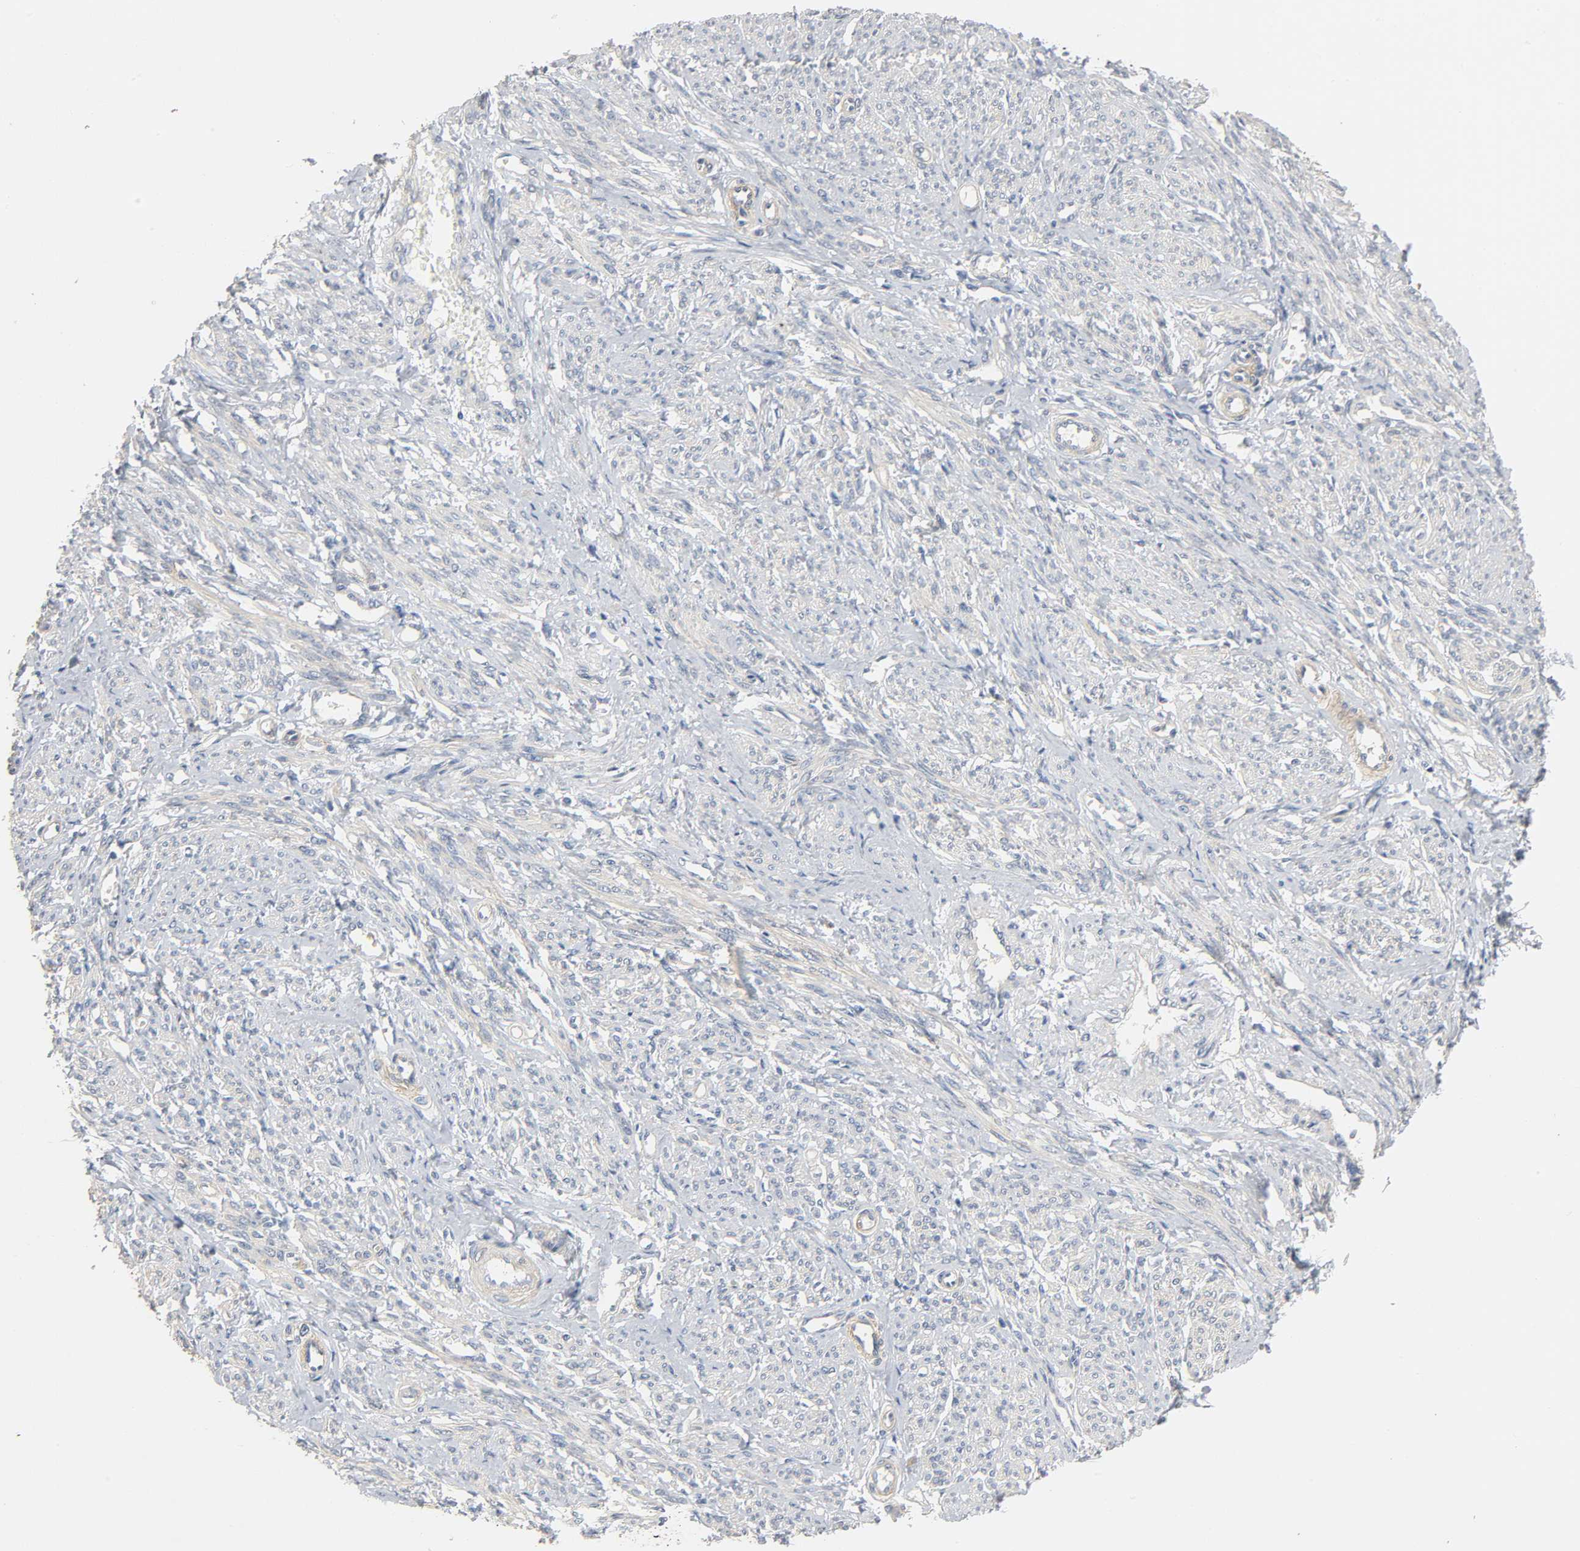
{"staining": {"intensity": "moderate", "quantity": "<25%", "location": "cytoplasmic/membranous"}, "tissue": "smooth muscle", "cell_type": "Smooth muscle cells", "image_type": "normal", "snomed": [{"axis": "morphology", "description": "Normal tissue, NOS"}, {"axis": "topography", "description": "Smooth muscle"}], "caption": "Normal smooth muscle exhibits moderate cytoplasmic/membranous expression in about <25% of smooth muscle cells, visualized by immunohistochemistry.", "gene": "ARPC1A", "patient": {"sex": "female", "age": 65}}